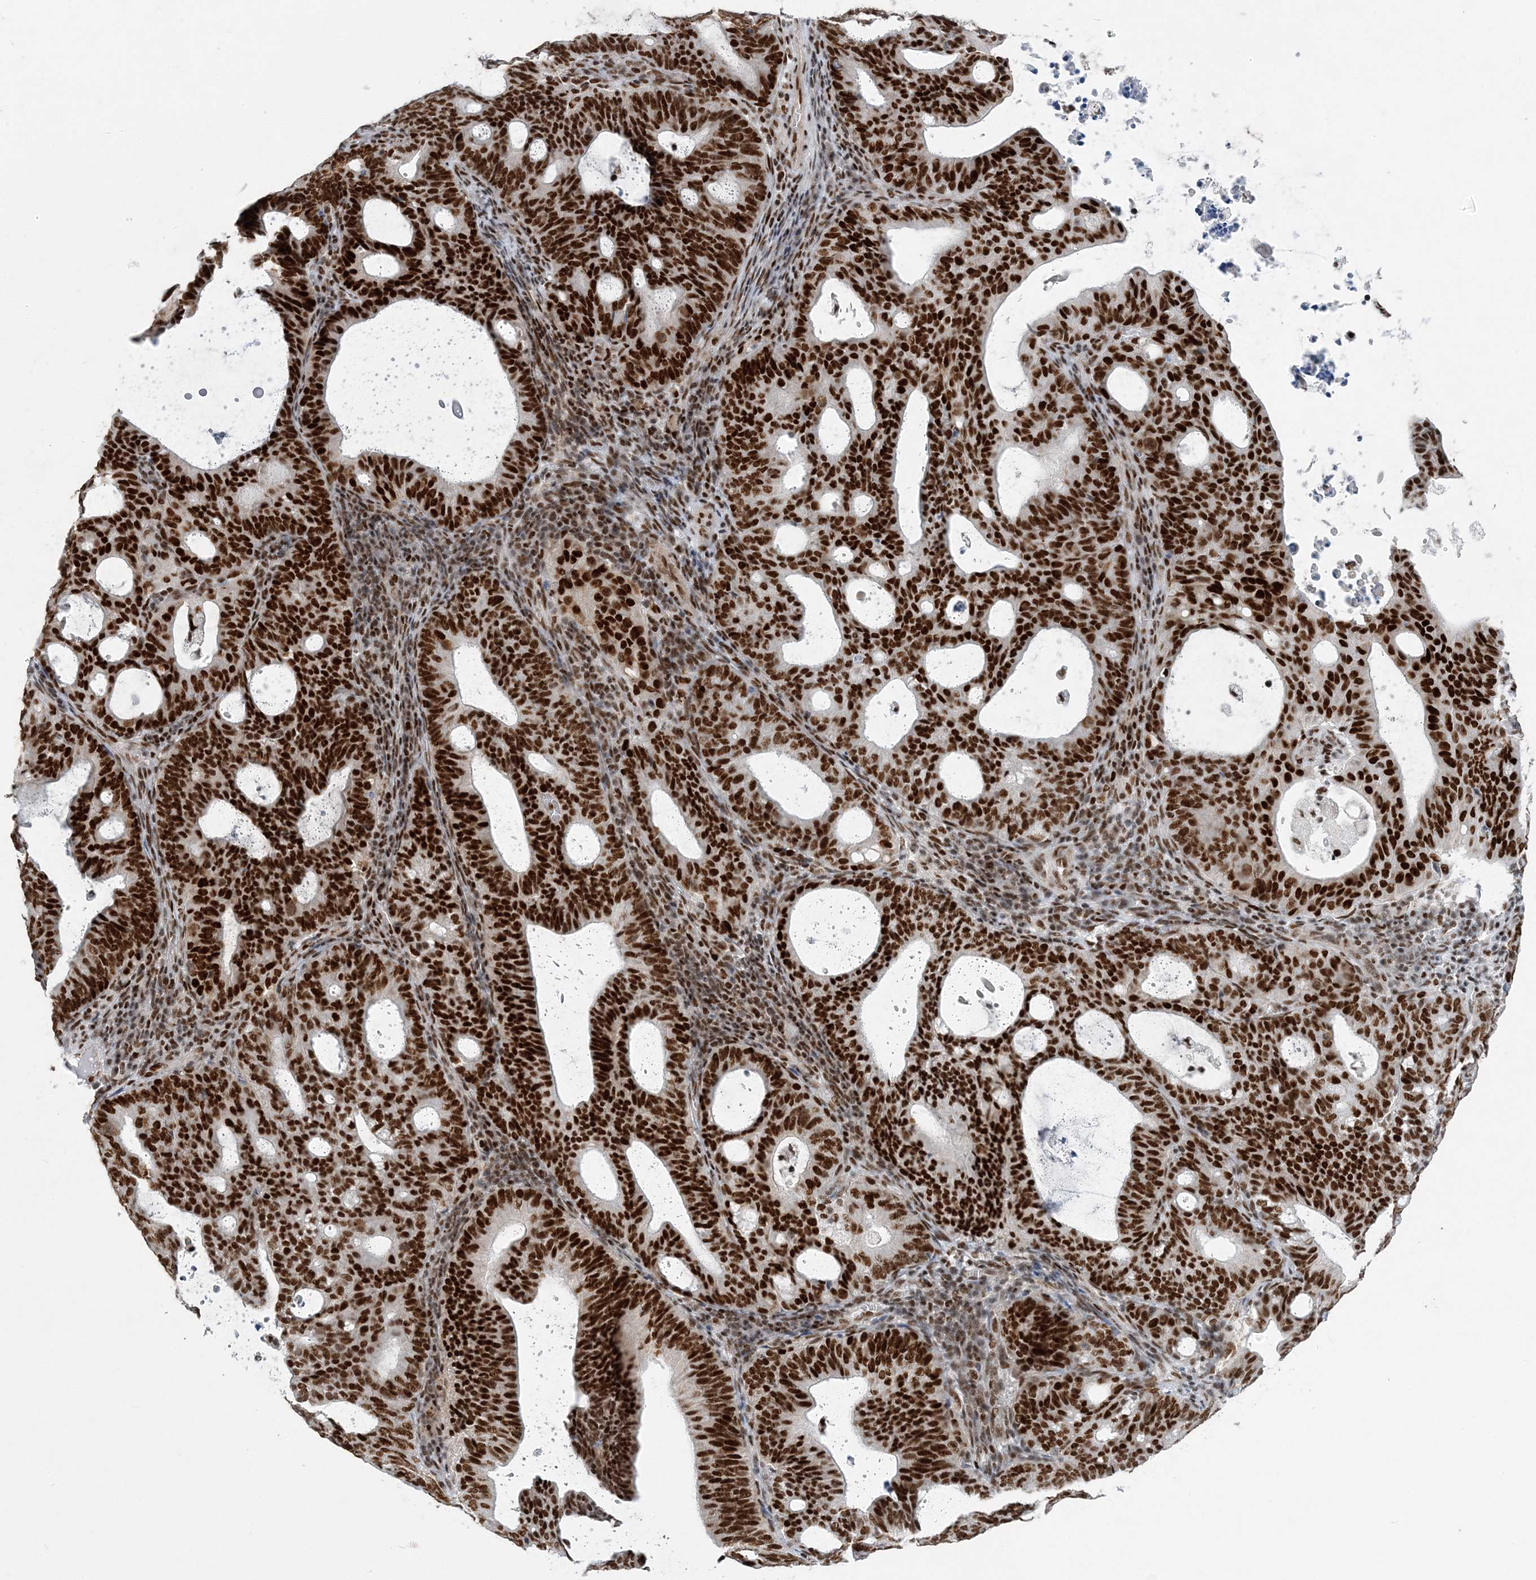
{"staining": {"intensity": "strong", "quantity": ">75%", "location": "nuclear"}, "tissue": "endometrial cancer", "cell_type": "Tumor cells", "image_type": "cancer", "snomed": [{"axis": "morphology", "description": "Adenocarcinoma, NOS"}, {"axis": "topography", "description": "Uterus"}], "caption": "Protein expression analysis of human adenocarcinoma (endometrial) reveals strong nuclear positivity in about >75% of tumor cells. The protein is stained brown, and the nuclei are stained in blue (DAB IHC with brightfield microscopy, high magnification).", "gene": "ZBTB7A", "patient": {"sex": "female", "age": 83}}